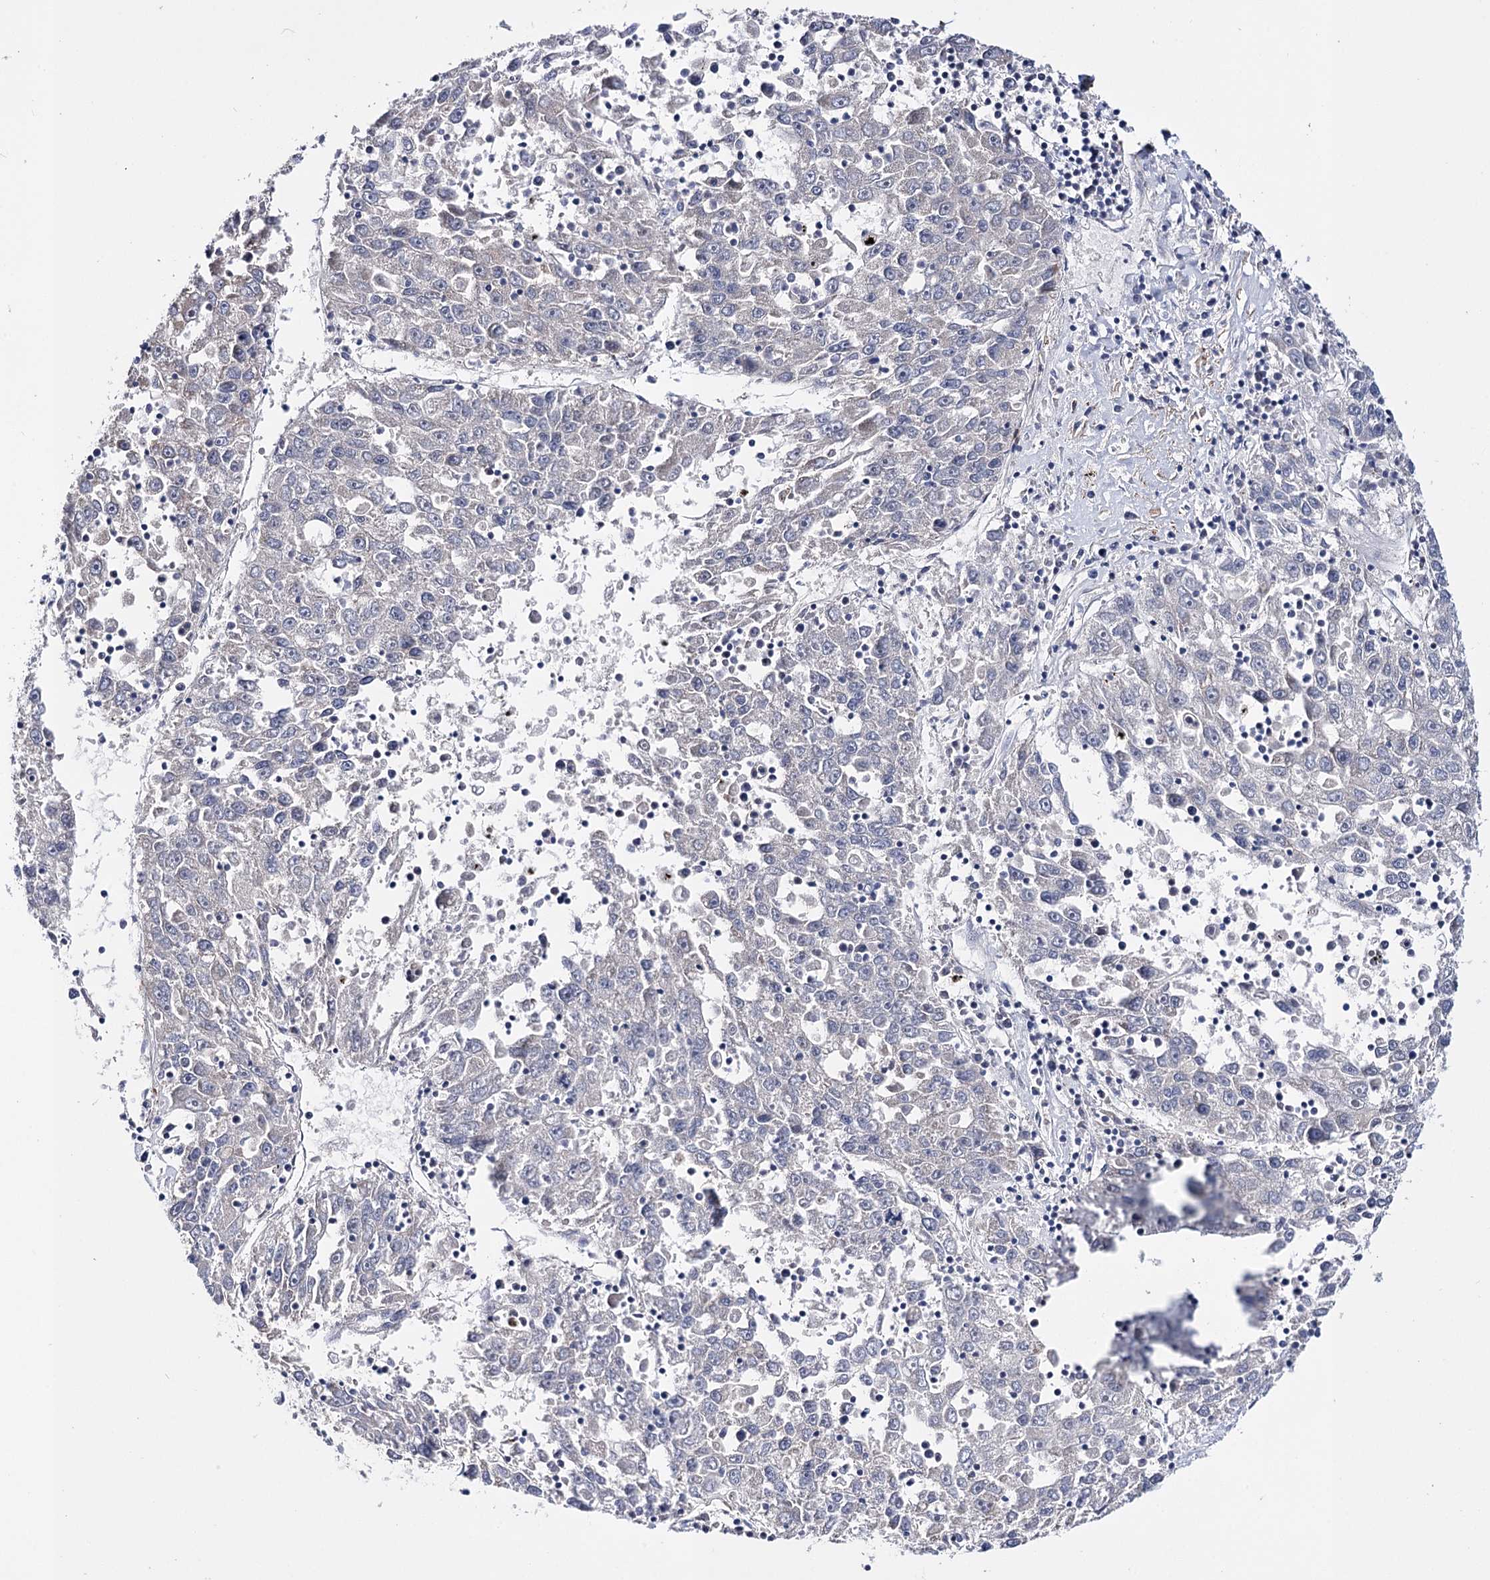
{"staining": {"intensity": "negative", "quantity": "none", "location": "none"}, "tissue": "liver cancer", "cell_type": "Tumor cells", "image_type": "cancer", "snomed": [{"axis": "morphology", "description": "Carcinoma, Hepatocellular, NOS"}, {"axis": "topography", "description": "Liver"}], "caption": "The IHC photomicrograph has no significant staining in tumor cells of liver hepatocellular carcinoma tissue.", "gene": "CFAP46", "patient": {"sex": "male", "age": 49}}